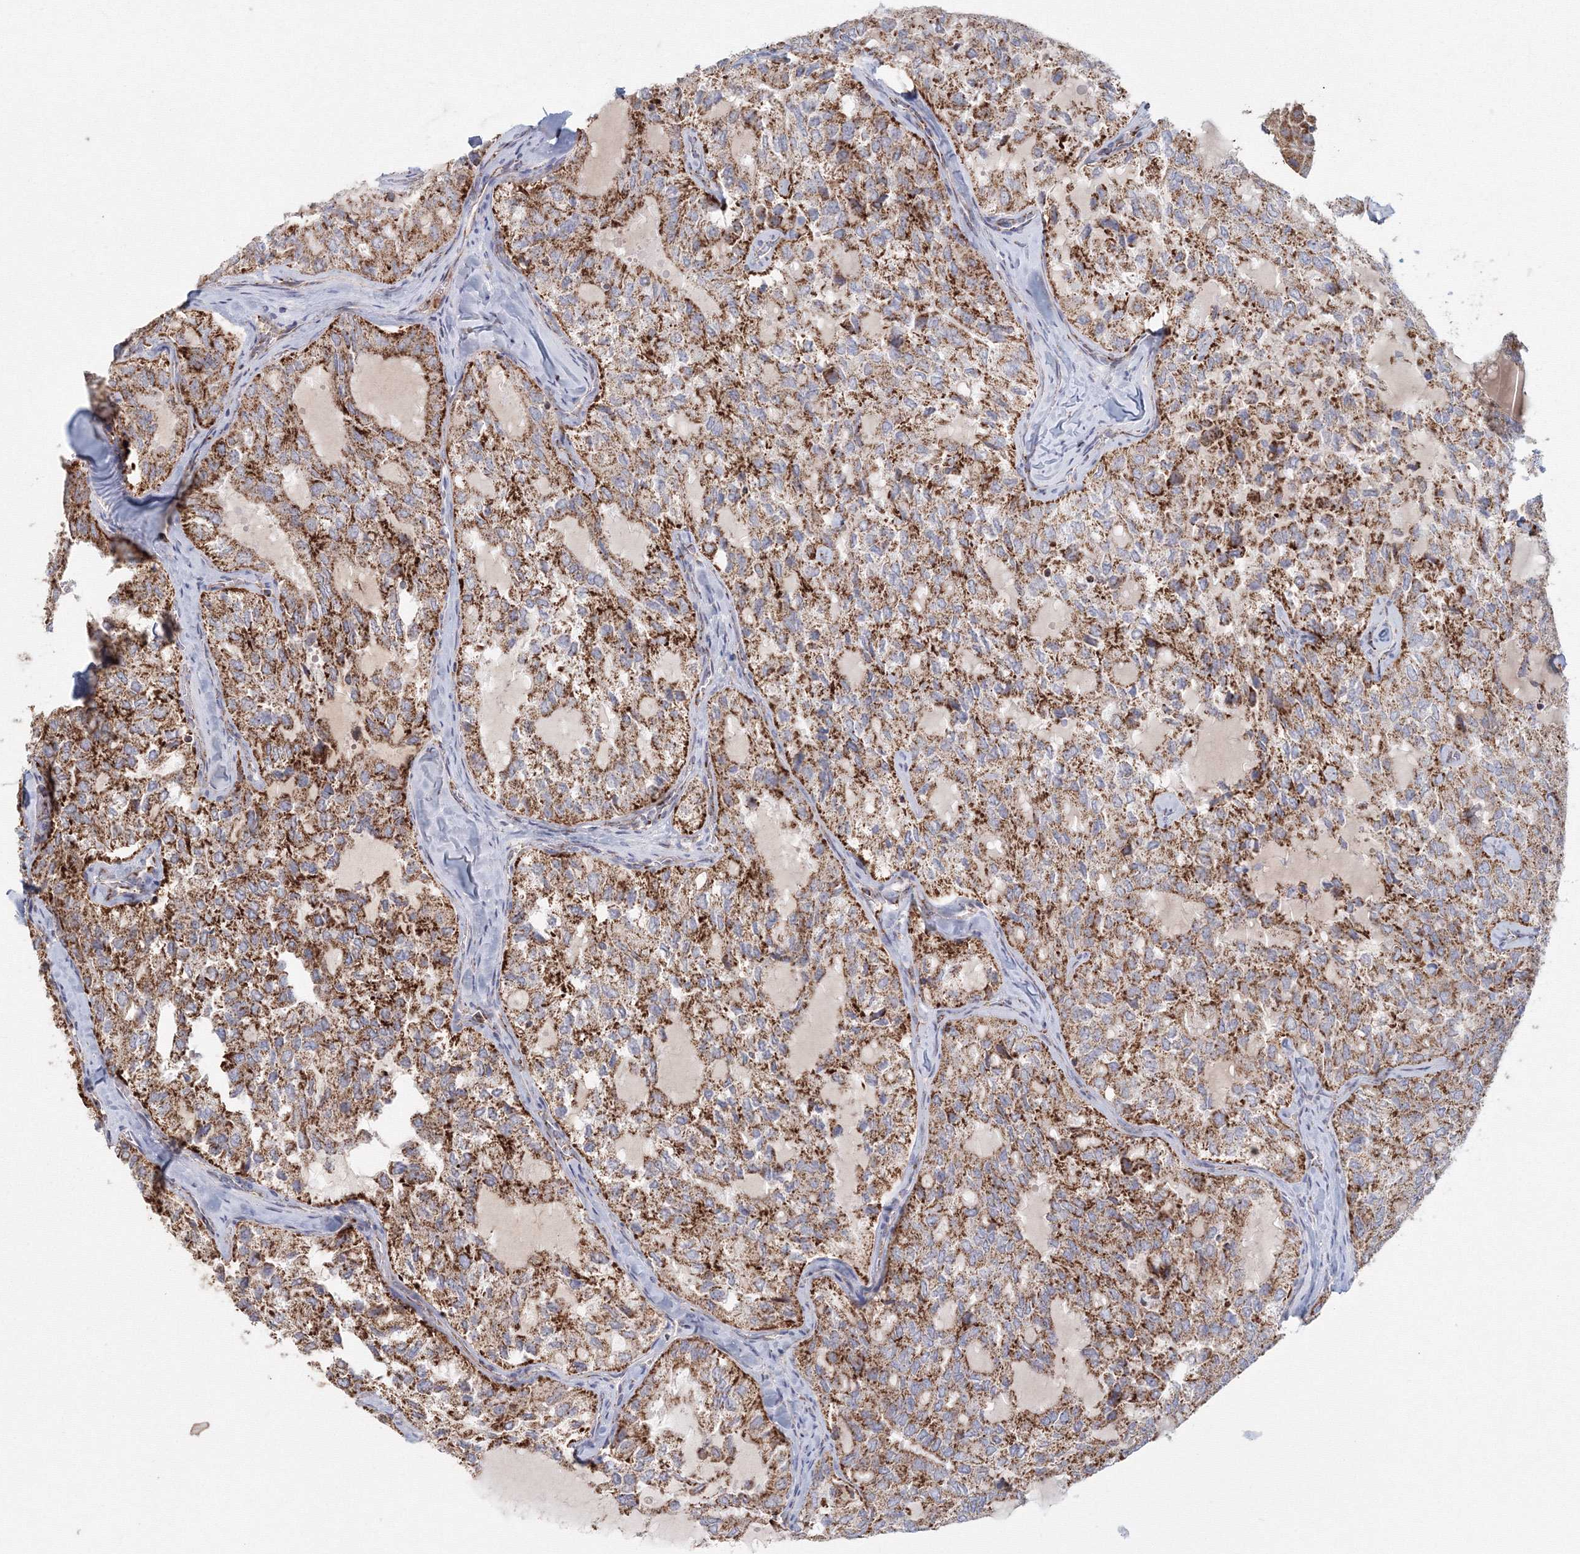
{"staining": {"intensity": "strong", "quantity": "25%-75%", "location": "cytoplasmic/membranous"}, "tissue": "thyroid cancer", "cell_type": "Tumor cells", "image_type": "cancer", "snomed": [{"axis": "morphology", "description": "Follicular adenoma carcinoma, NOS"}, {"axis": "topography", "description": "Thyroid gland"}], "caption": "Human thyroid follicular adenoma carcinoma stained with a brown dye reveals strong cytoplasmic/membranous positive expression in about 25%-75% of tumor cells.", "gene": "GRPEL1", "patient": {"sex": "male", "age": 75}}